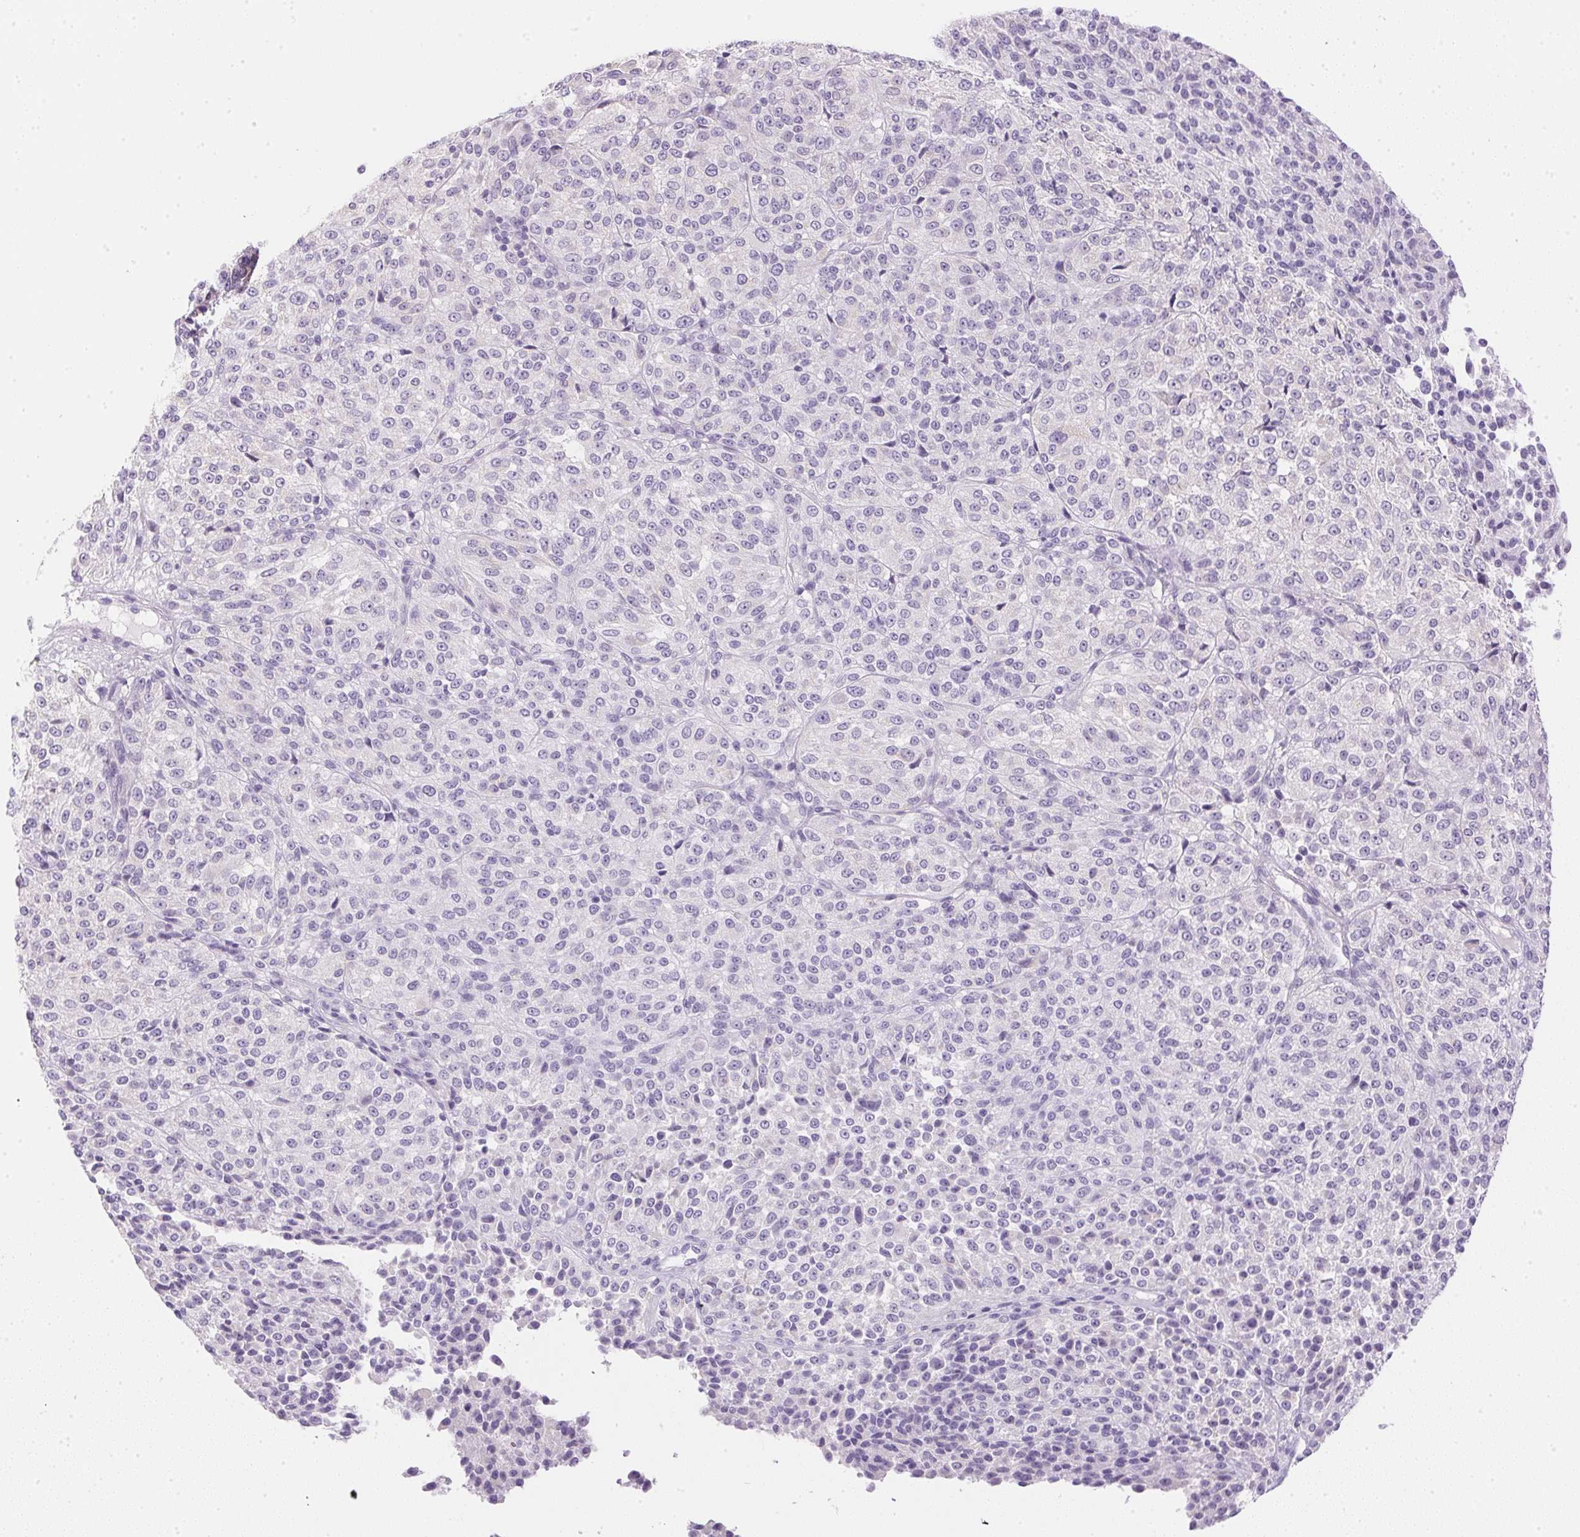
{"staining": {"intensity": "negative", "quantity": "none", "location": "none"}, "tissue": "melanoma", "cell_type": "Tumor cells", "image_type": "cancer", "snomed": [{"axis": "morphology", "description": "Malignant melanoma, Metastatic site"}, {"axis": "topography", "description": "Brain"}], "caption": "An immunohistochemistry histopathology image of malignant melanoma (metastatic site) is shown. There is no staining in tumor cells of malignant melanoma (metastatic site).", "gene": "ATP6V1G3", "patient": {"sex": "female", "age": 56}}